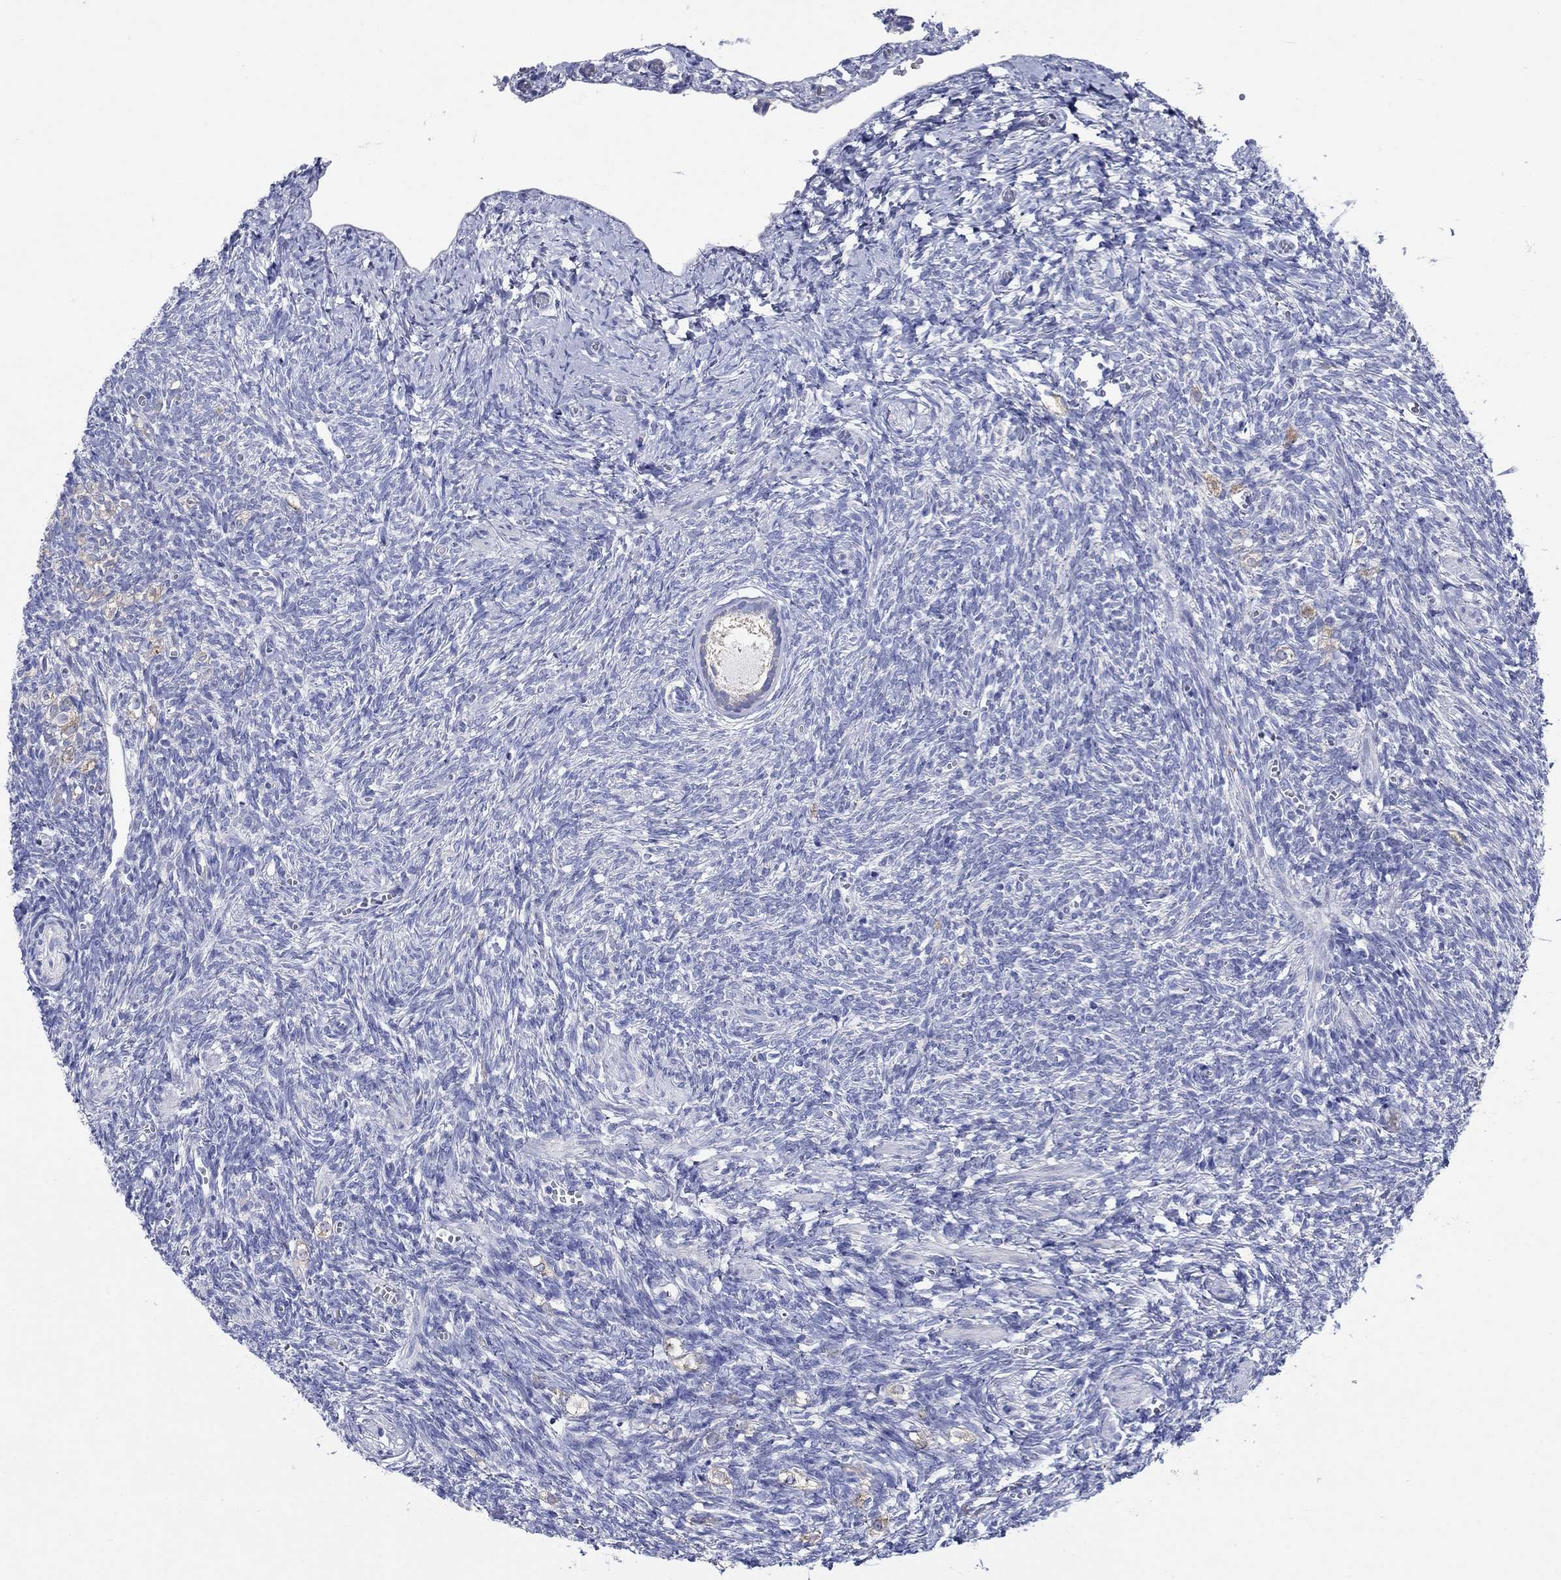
{"staining": {"intensity": "negative", "quantity": "none", "location": "none"}, "tissue": "ovary", "cell_type": "Follicle cells", "image_type": "normal", "snomed": [{"axis": "morphology", "description": "Normal tissue, NOS"}, {"axis": "topography", "description": "Ovary"}], "caption": "There is no significant expression in follicle cells of ovary.", "gene": "ENSG00000251537", "patient": {"sex": "female", "age": 43}}